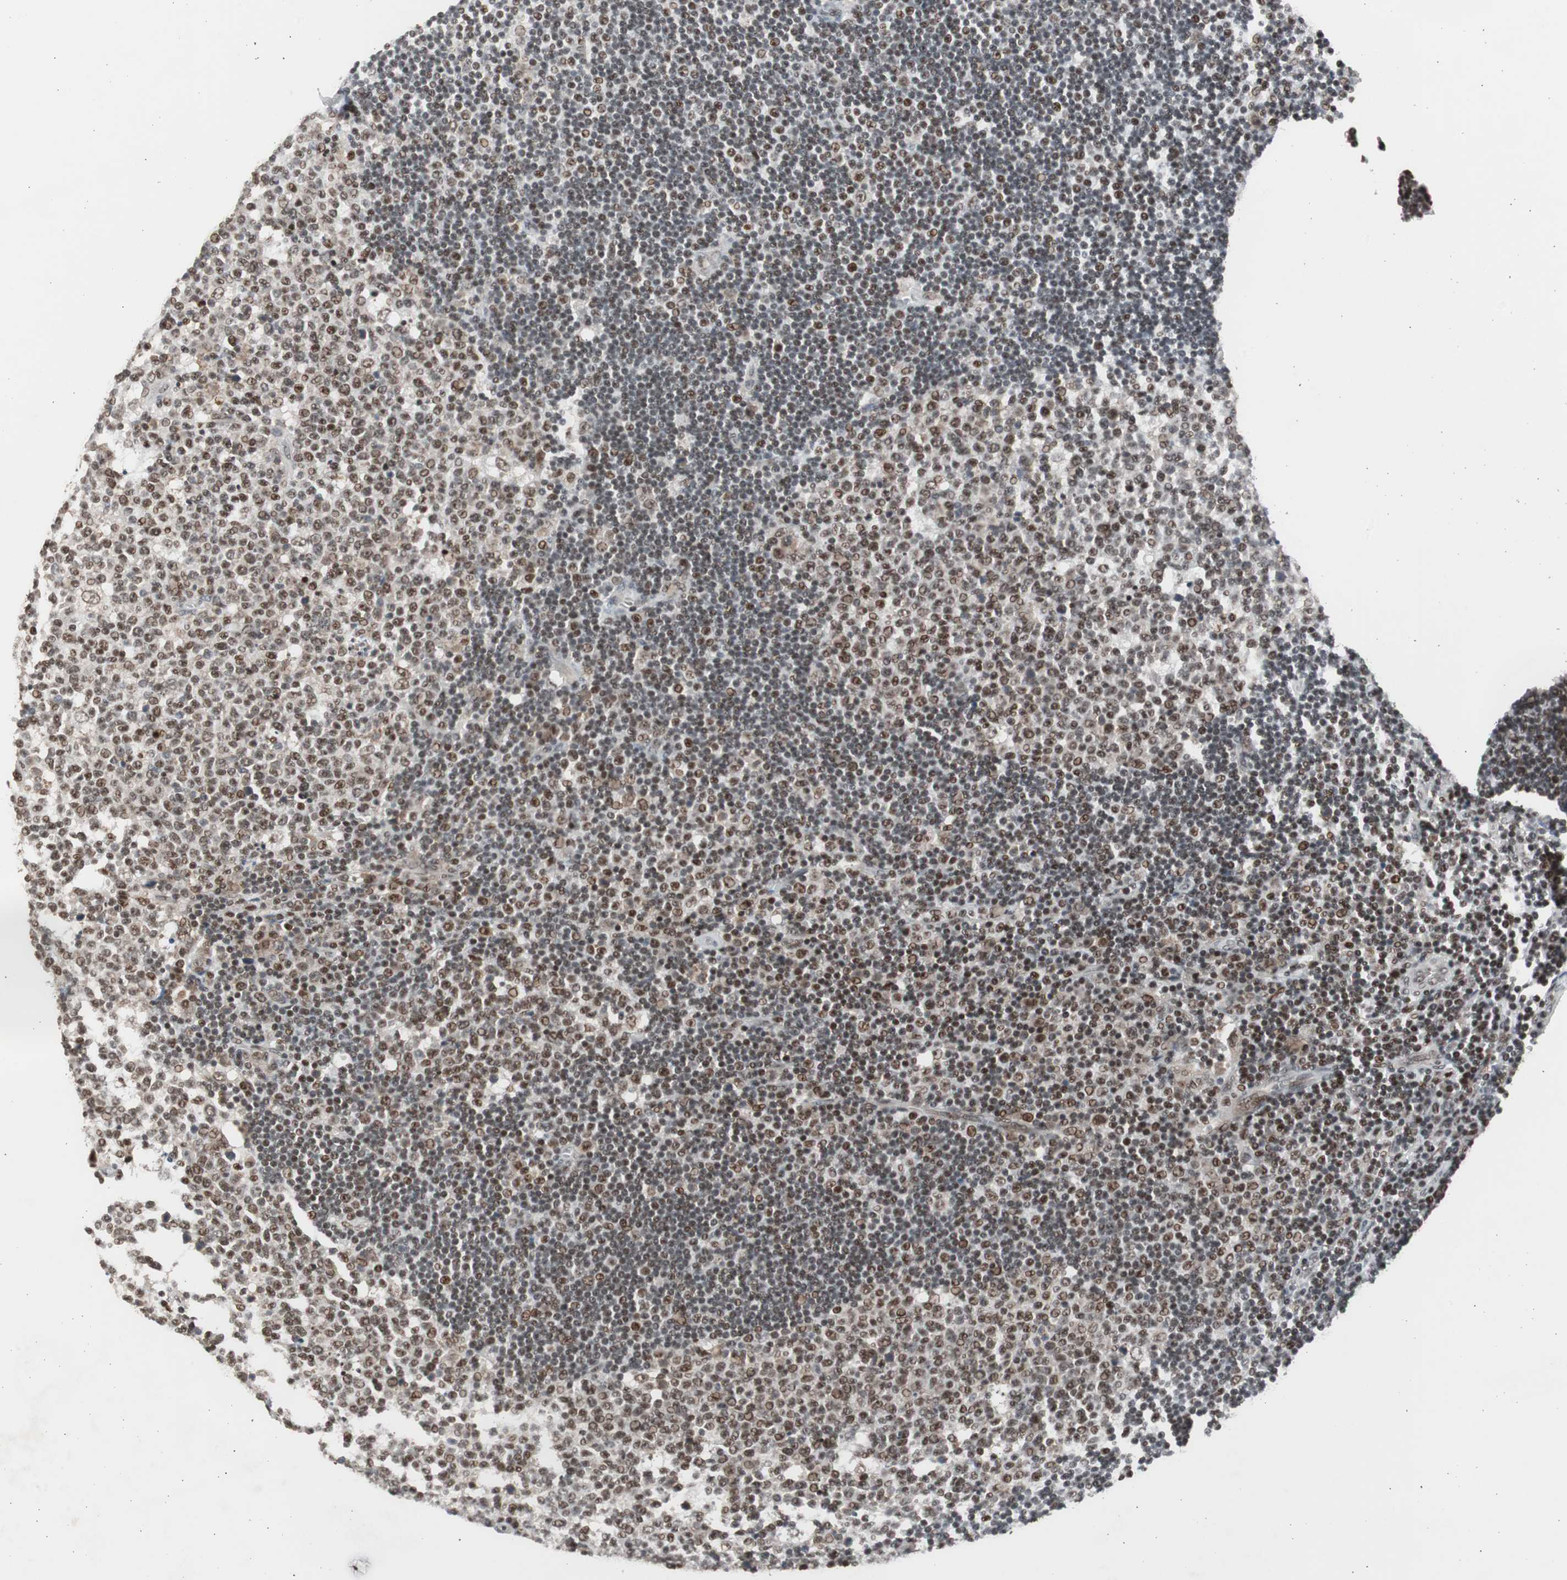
{"staining": {"intensity": "moderate", "quantity": ">75%", "location": "nuclear"}, "tissue": "lymph node", "cell_type": "Germinal center cells", "image_type": "normal", "snomed": [{"axis": "morphology", "description": "Normal tissue, NOS"}, {"axis": "topography", "description": "Lymph node"}, {"axis": "topography", "description": "Salivary gland"}], "caption": "Protein expression analysis of normal lymph node shows moderate nuclear positivity in approximately >75% of germinal center cells.", "gene": "RPA1", "patient": {"sex": "male", "age": 8}}